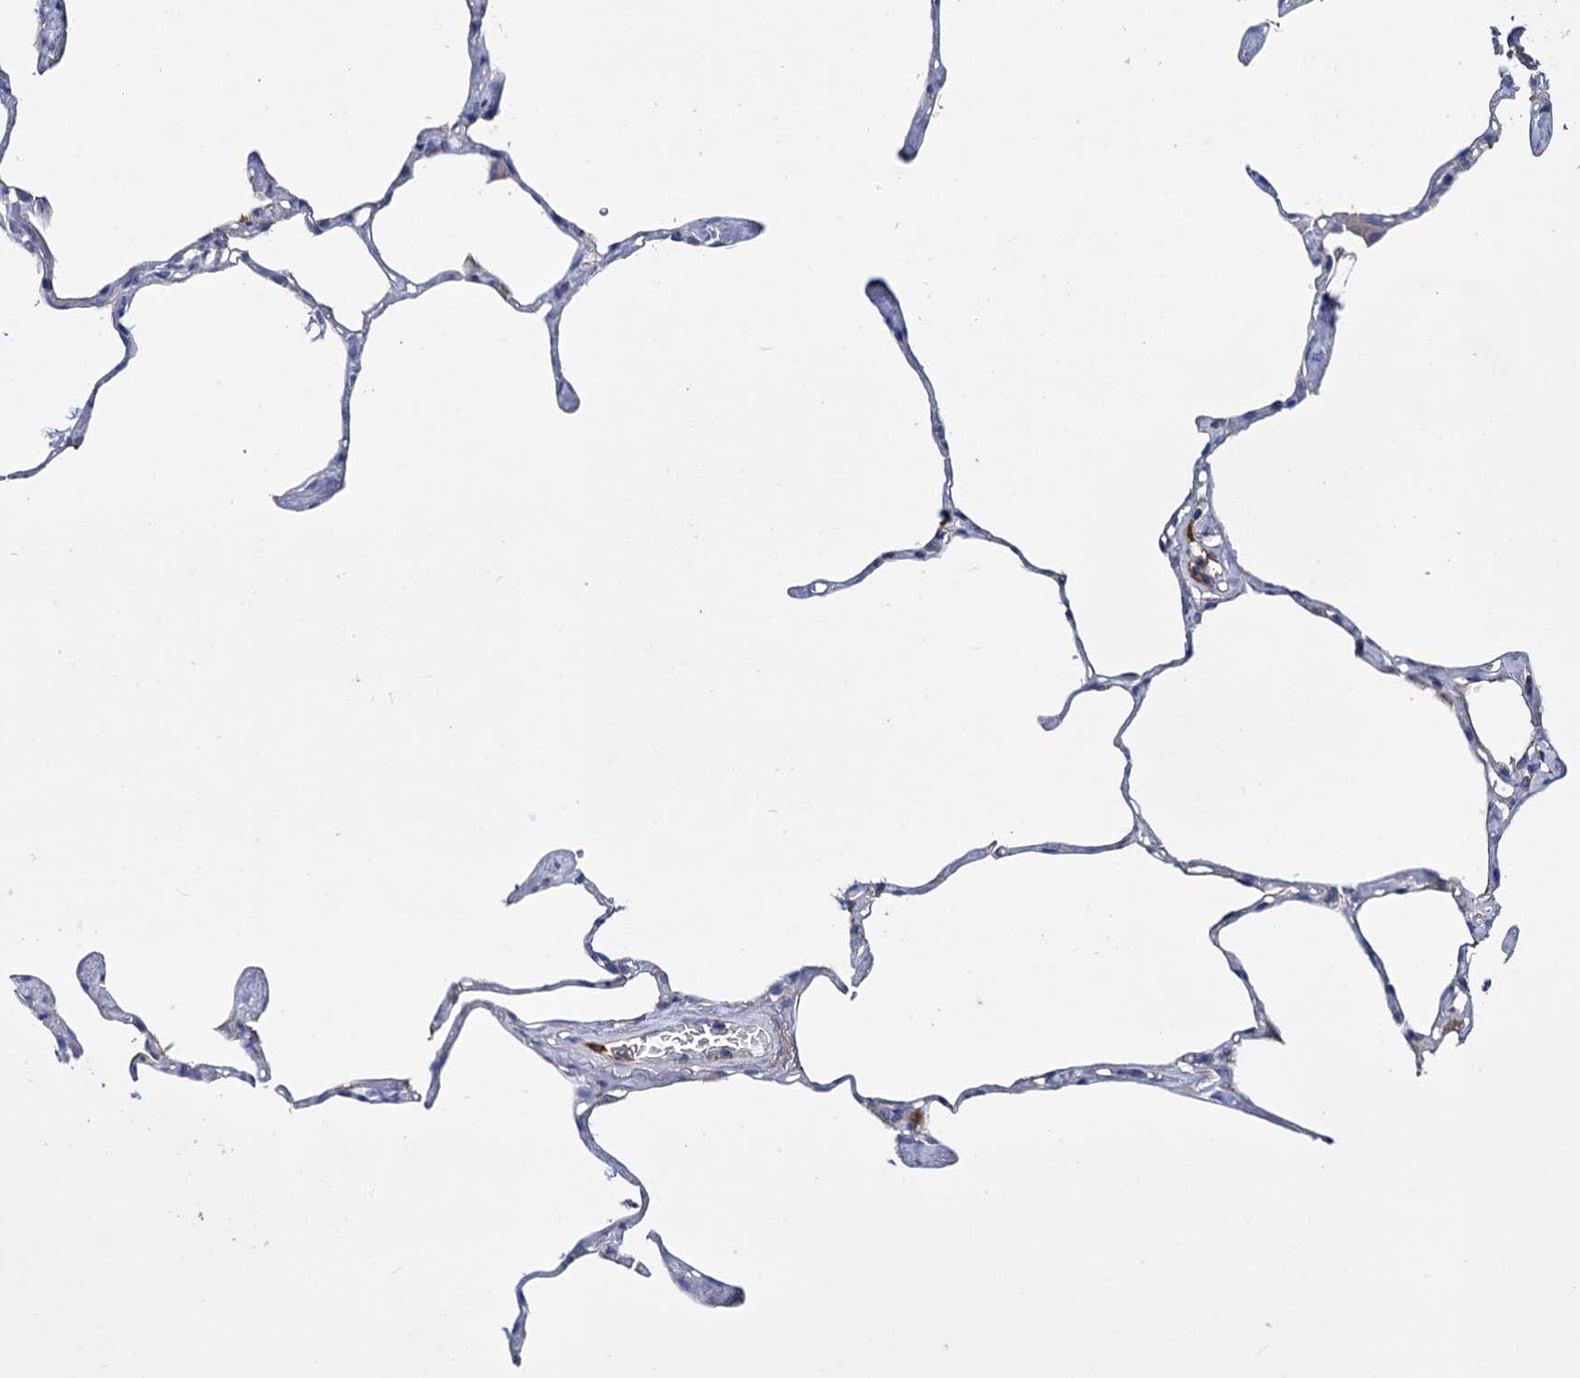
{"staining": {"intensity": "negative", "quantity": "none", "location": "none"}, "tissue": "lung", "cell_type": "Alveolar cells", "image_type": "normal", "snomed": [{"axis": "morphology", "description": "Normal tissue, NOS"}, {"axis": "topography", "description": "Lung"}], "caption": "High power microscopy histopathology image of an immunohistochemistry image of benign lung, revealing no significant expression in alveolar cells. (DAB IHC, high magnification).", "gene": "PPP1R32", "patient": {"sex": "male", "age": 65}}